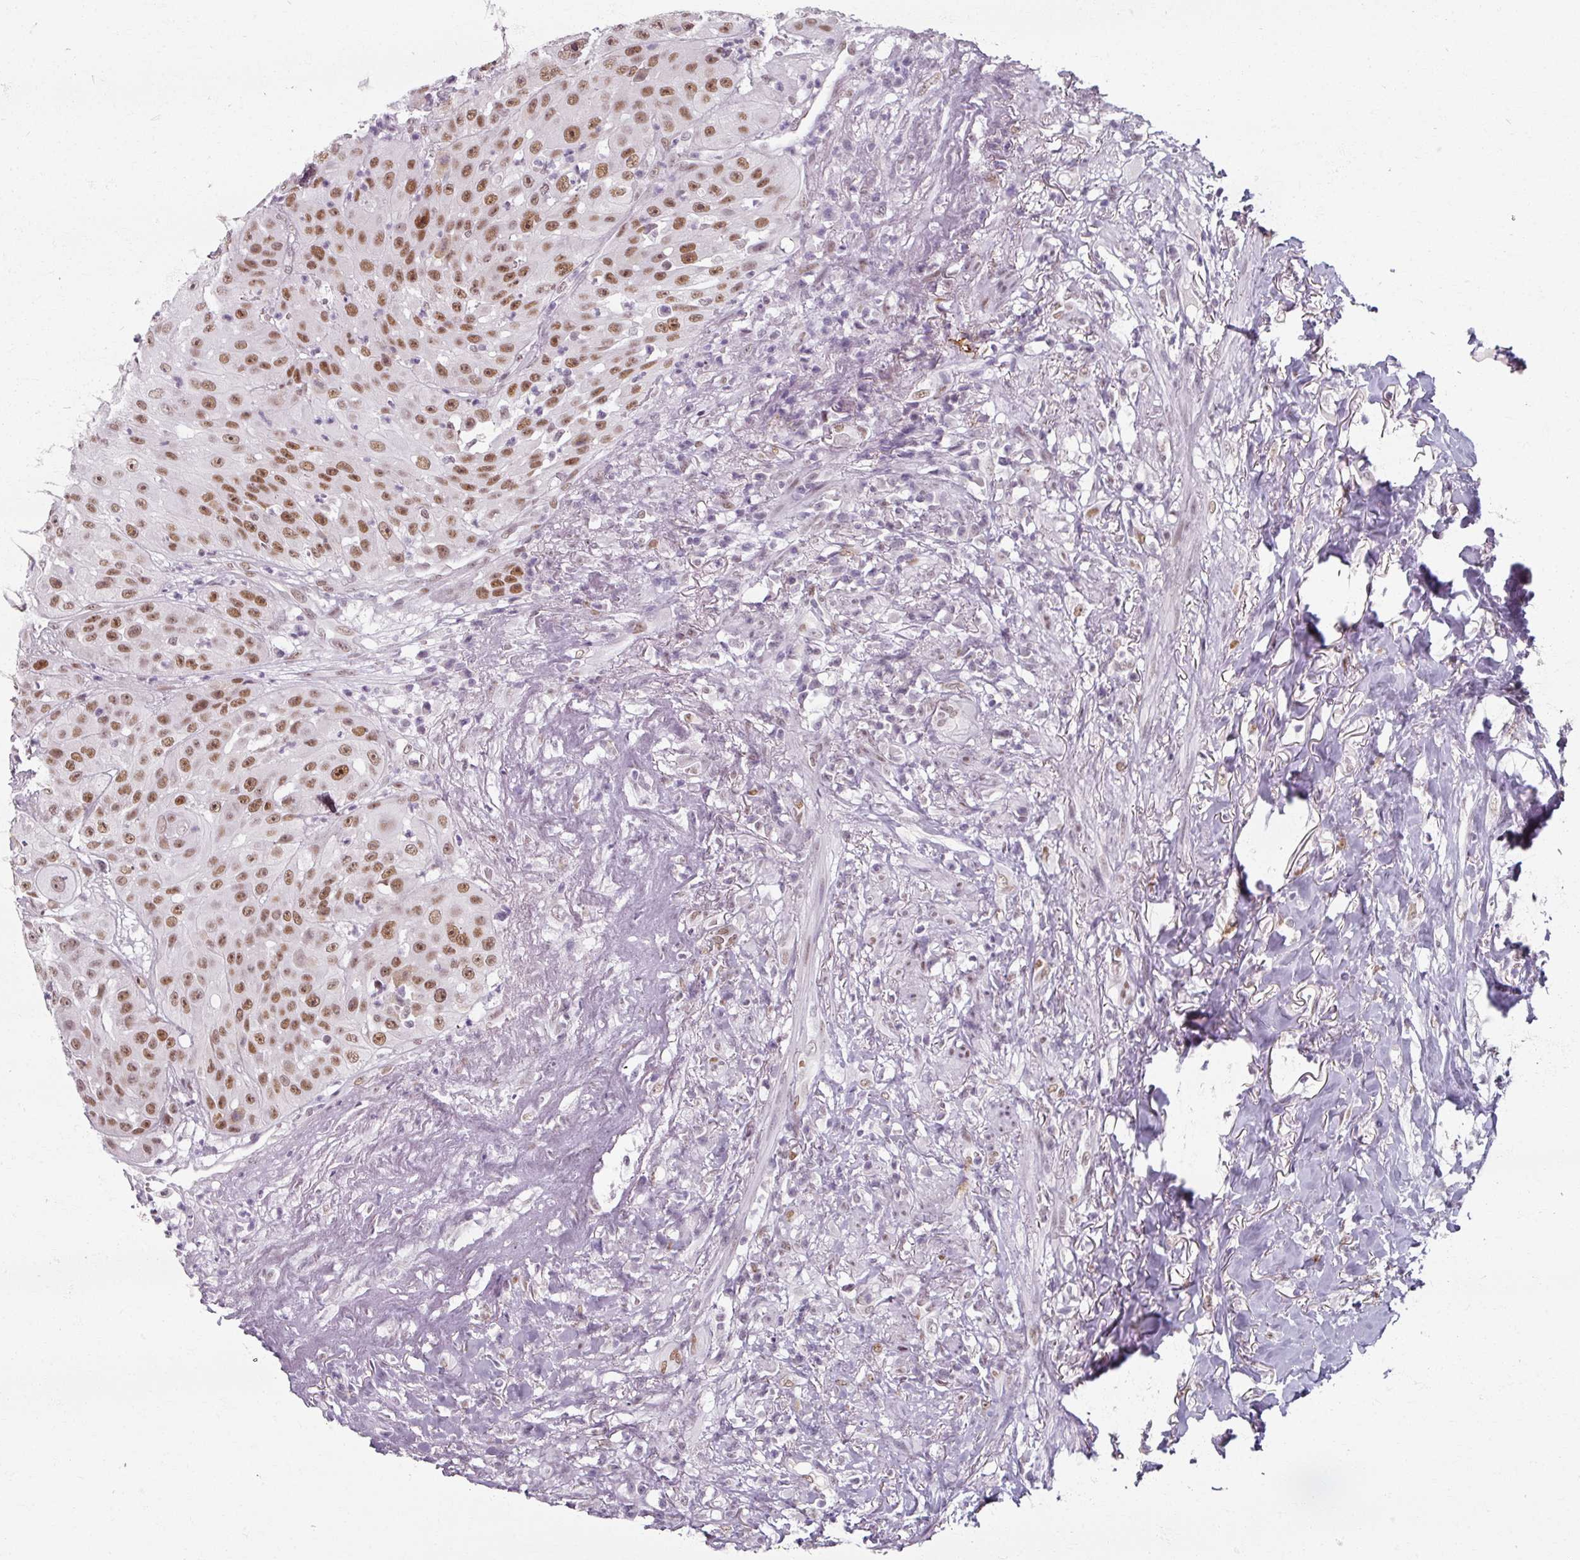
{"staining": {"intensity": "moderate", "quantity": ">75%", "location": "nuclear"}, "tissue": "head and neck cancer", "cell_type": "Tumor cells", "image_type": "cancer", "snomed": [{"axis": "morphology", "description": "Squamous cell carcinoma, NOS"}, {"axis": "topography", "description": "Head-Neck"}], "caption": "Immunohistochemistry staining of squamous cell carcinoma (head and neck), which reveals medium levels of moderate nuclear expression in about >75% of tumor cells indicating moderate nuclear protein expression. The staining was performed using DAB (brown) for protein detection and nuclei were counterstained in hematoxylin (blue).", "gene": "RIPOR3", "patient": {"sex": "male", "age": 83}}